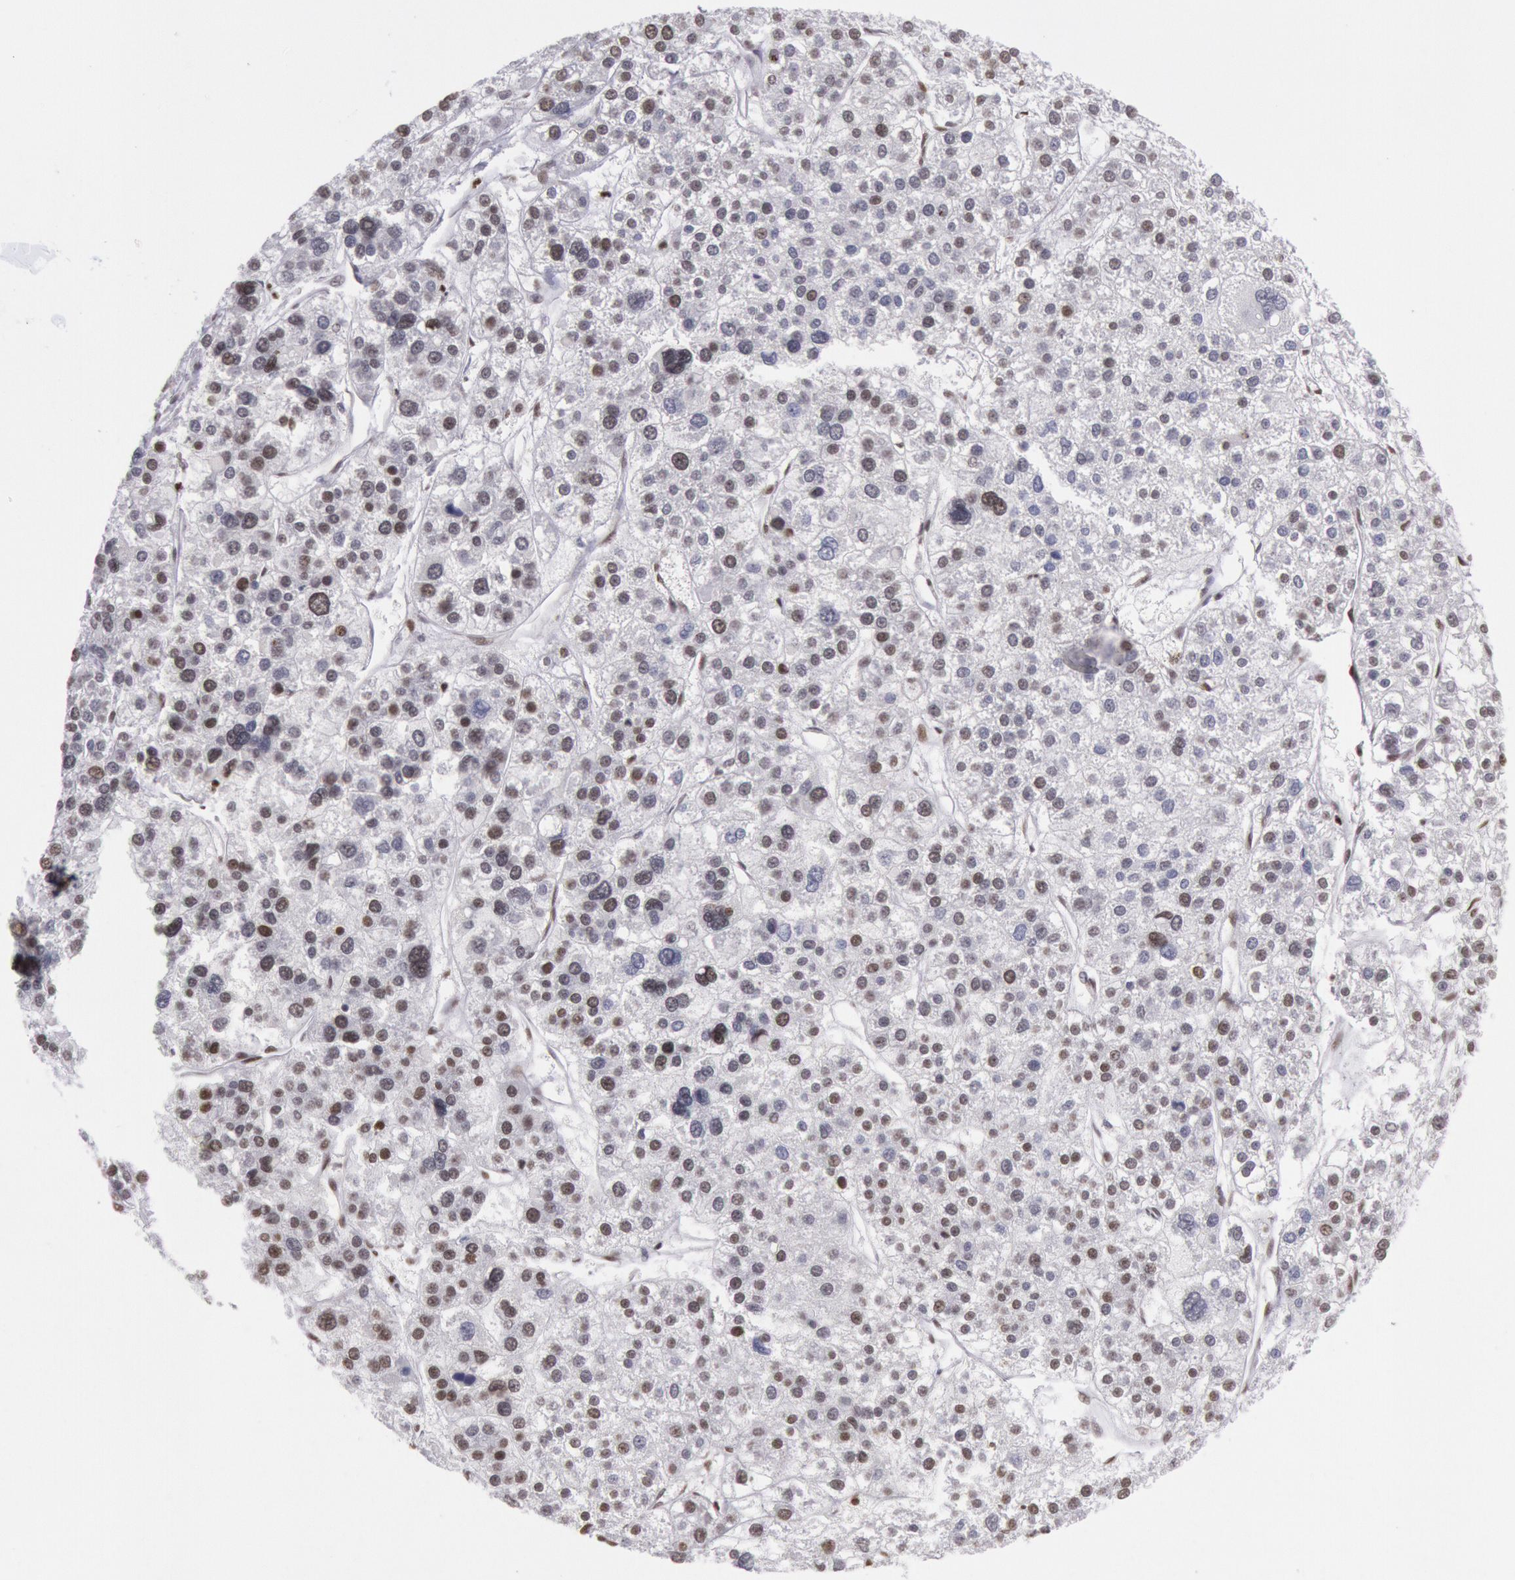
{"staining": {"intensity": "moderate", "quantity": "25%-75%", "location": "nuclear"}, "tissue": "liver cancer", "cell_type": "Tumor cells", "image_type": "cancer", "snomed": [{"axis": "morphology", "description": "Carcinoma, Hepatocellular, NOS"}, {"axis": "topography", "description": "Liver"}], "caption": "About 25%-75% of tumor cells in human liver hepatocellular carcinoma demonstrate moderate nuclear protein staining as visualized by brown immunohistochemical staining.", "gene": "NKAP", "patient": {"sex": "female", "age": 85}}